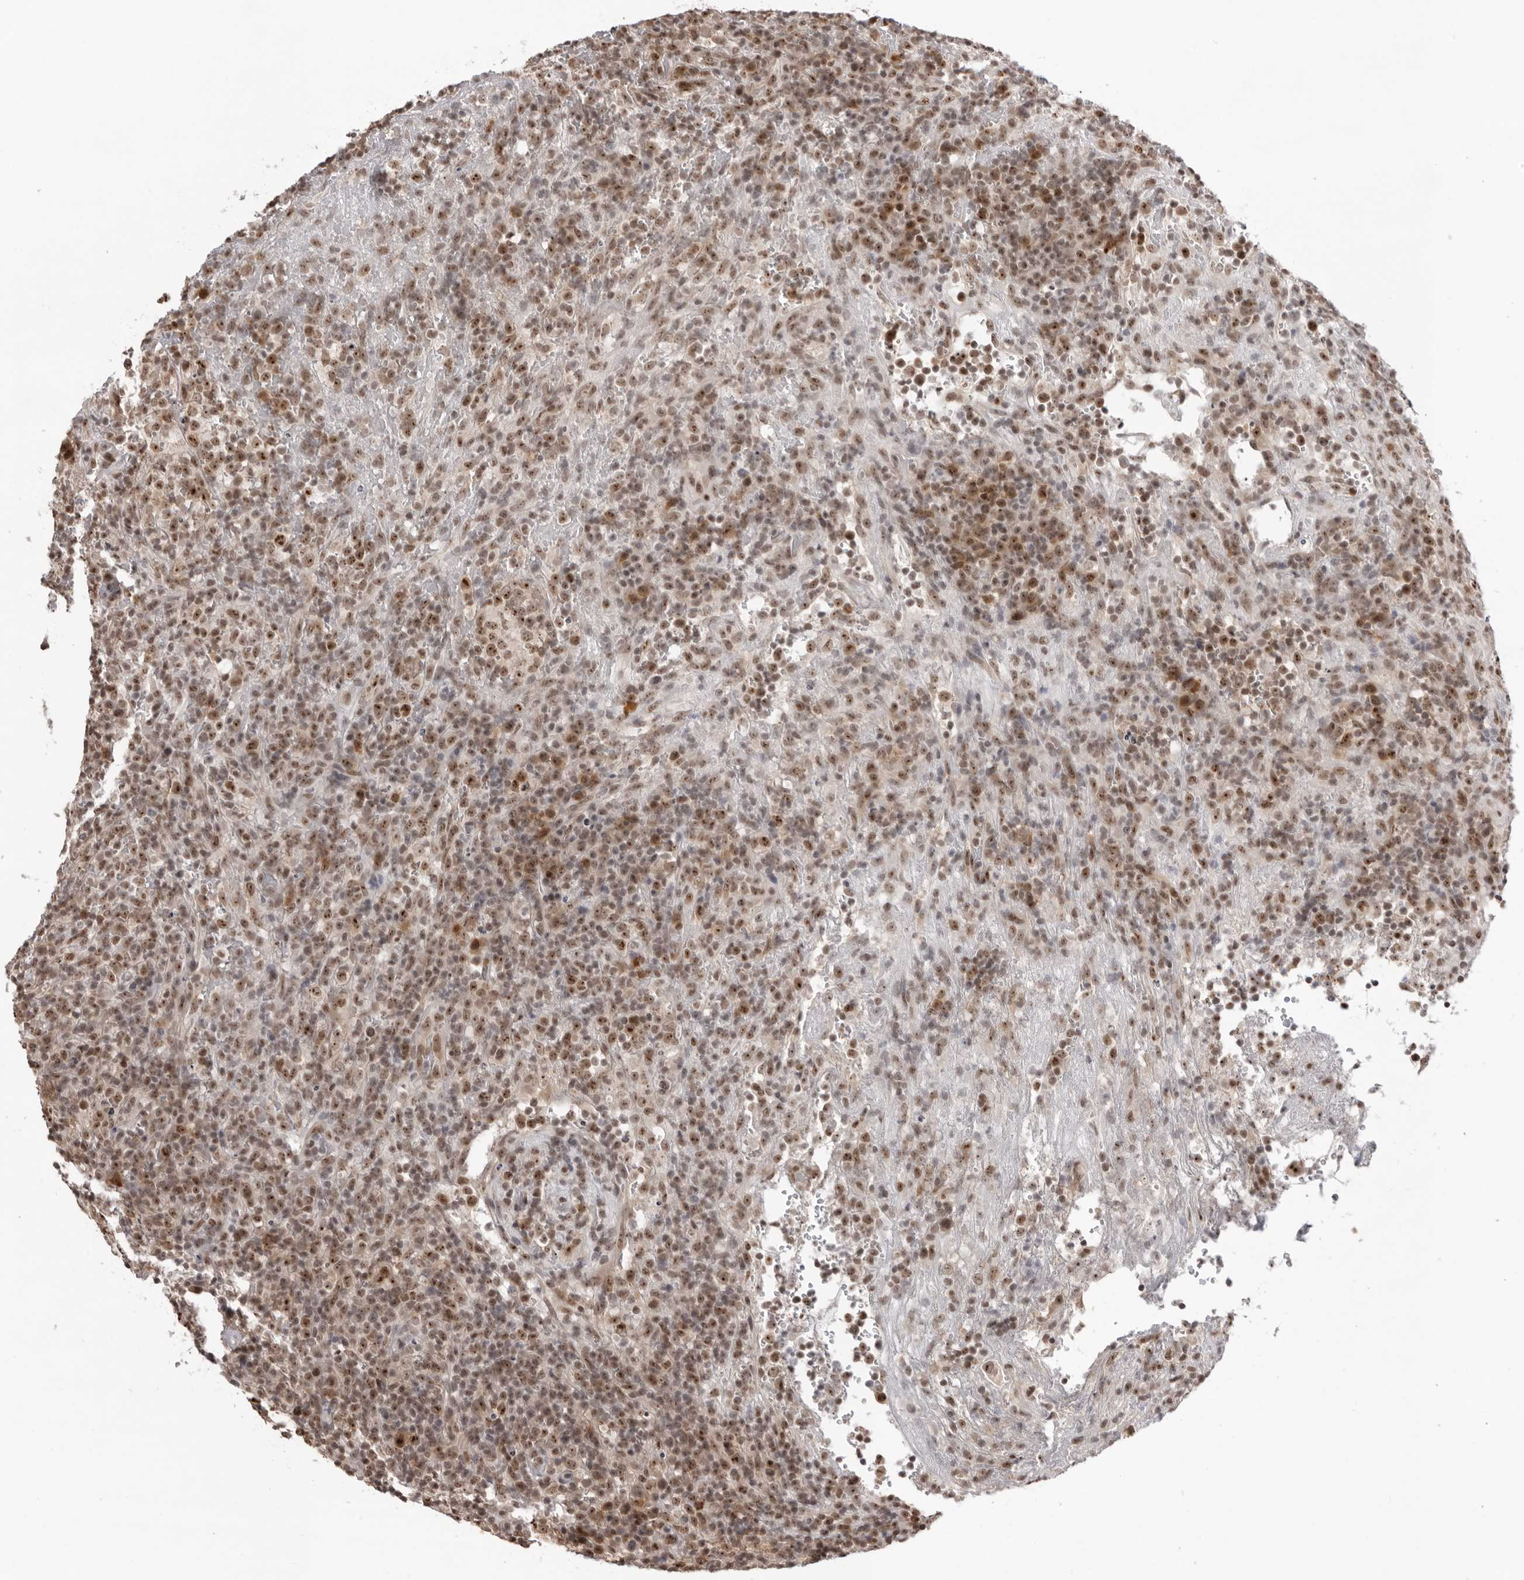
{"staining": {"intensity": "moderate", "quantity": ">75%", "location": "nuclear"}, "tissue": "lymphoma", "cell_type": "Tumor cells", "image_type": "cancer", "snomed": [{"axis": "morphology", "description": "Malignant lymphoma, non-Hodgkin's type, High grade"}, {"axis": "topography", "description": "Lymph node"}], "caption": "This micrograph shows lymphoma stained with IHC to label a protein in brown. The nuclear of tumor cells show moderate positivity for the protein. Nuclei are counter-stained blue.", "gene": "EXOSC10", "patient": {"sex": "female", "age": 76}}